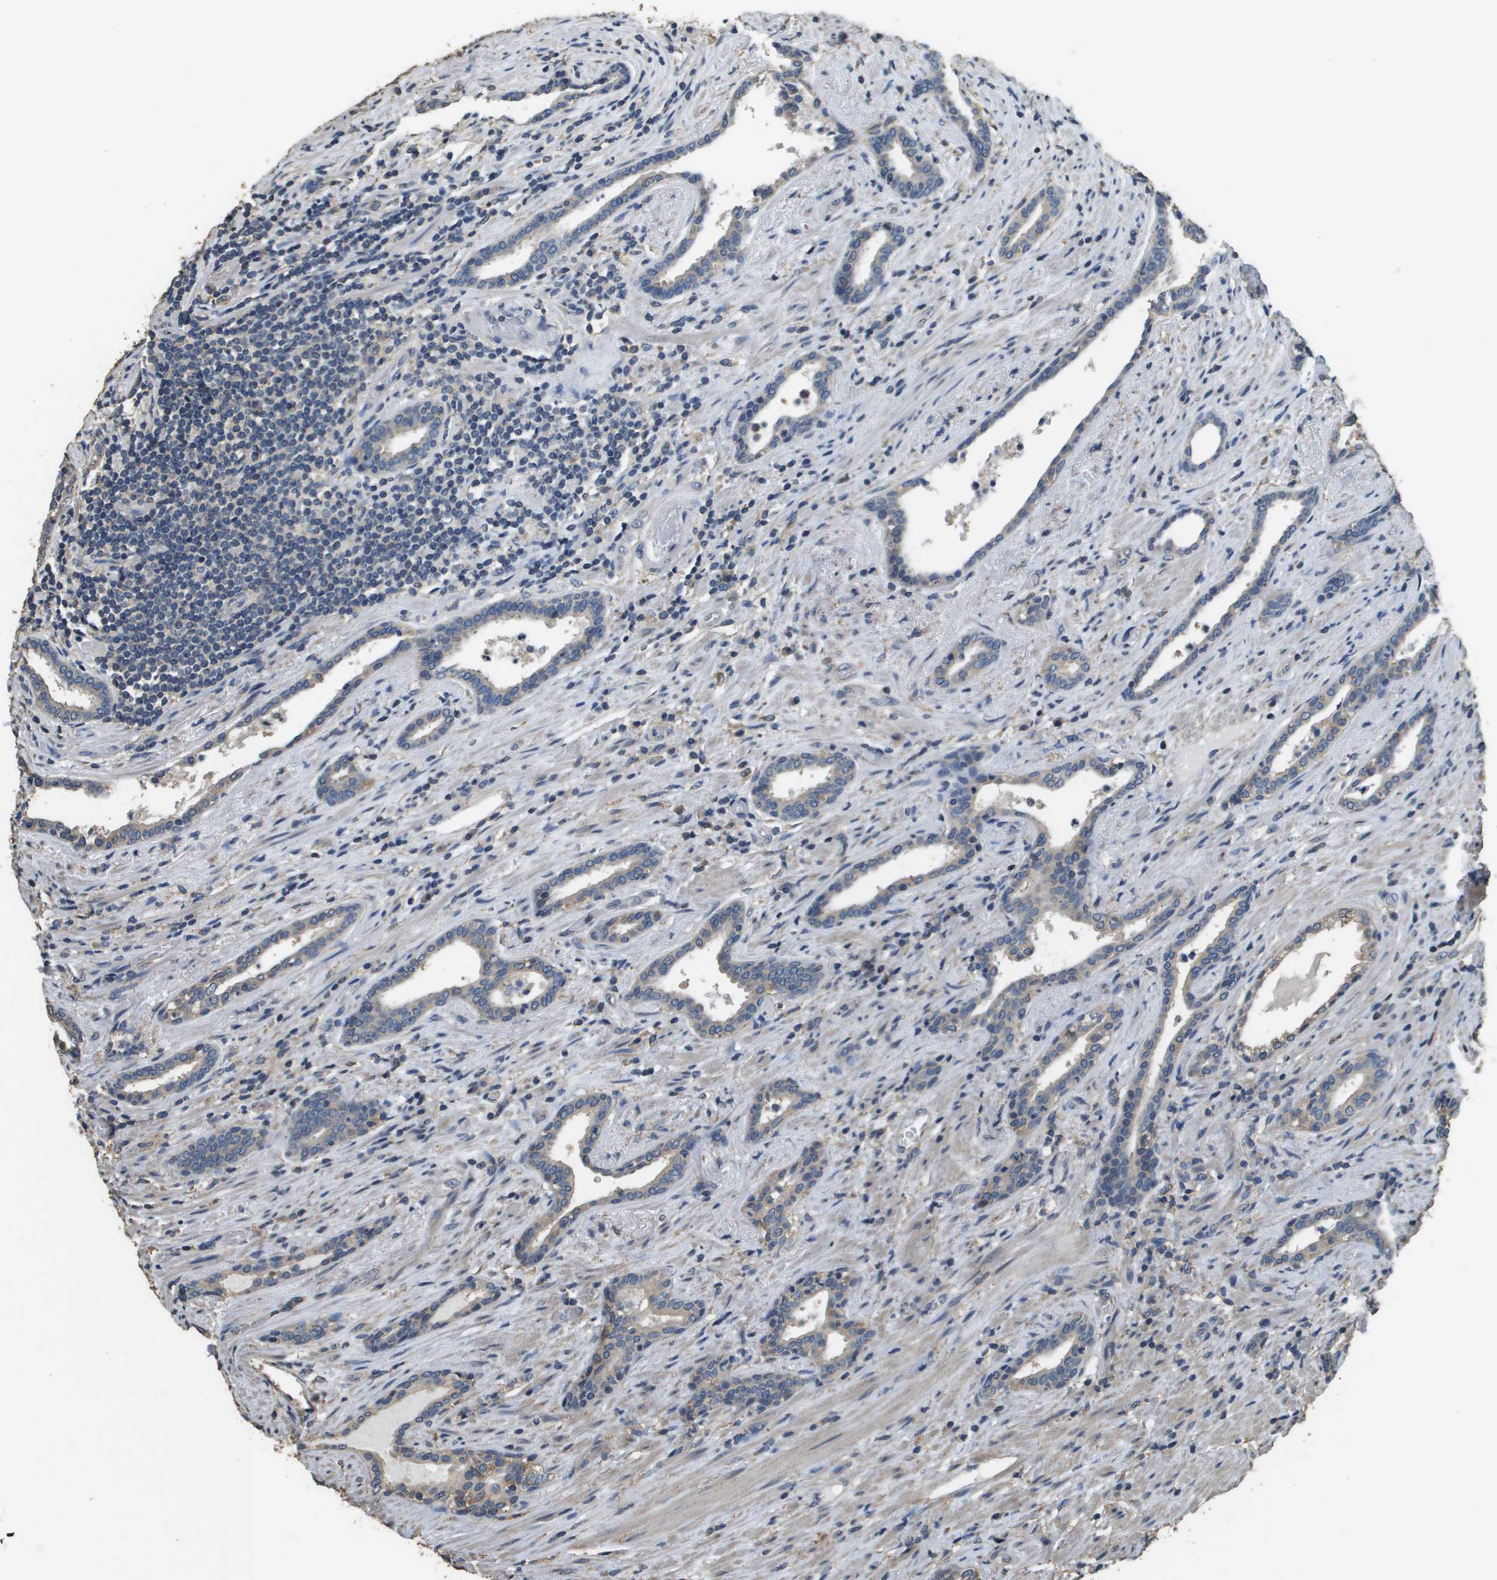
{"staining": {"intensity": "weak", "quantity": ">75%", "location": "cytoplasmic/membranous"}, "tissue": "prostate cancer", "cell_type": "Tumor cells", "image_type": "cancer", "snomed": [{"axis": "morphology", "description": "Adenocarcinoma, High grade"}, {"axis": "topography", "description": "Prostate"}], "caption": "Tumor cells demonstrate weak cytoplasmic/membranous positivity in approximately >75% of cells in high-grade adenocarcinoma (prostate).", "gene": "RAB6B", "patient": {"sex": "male", "age": 71}}